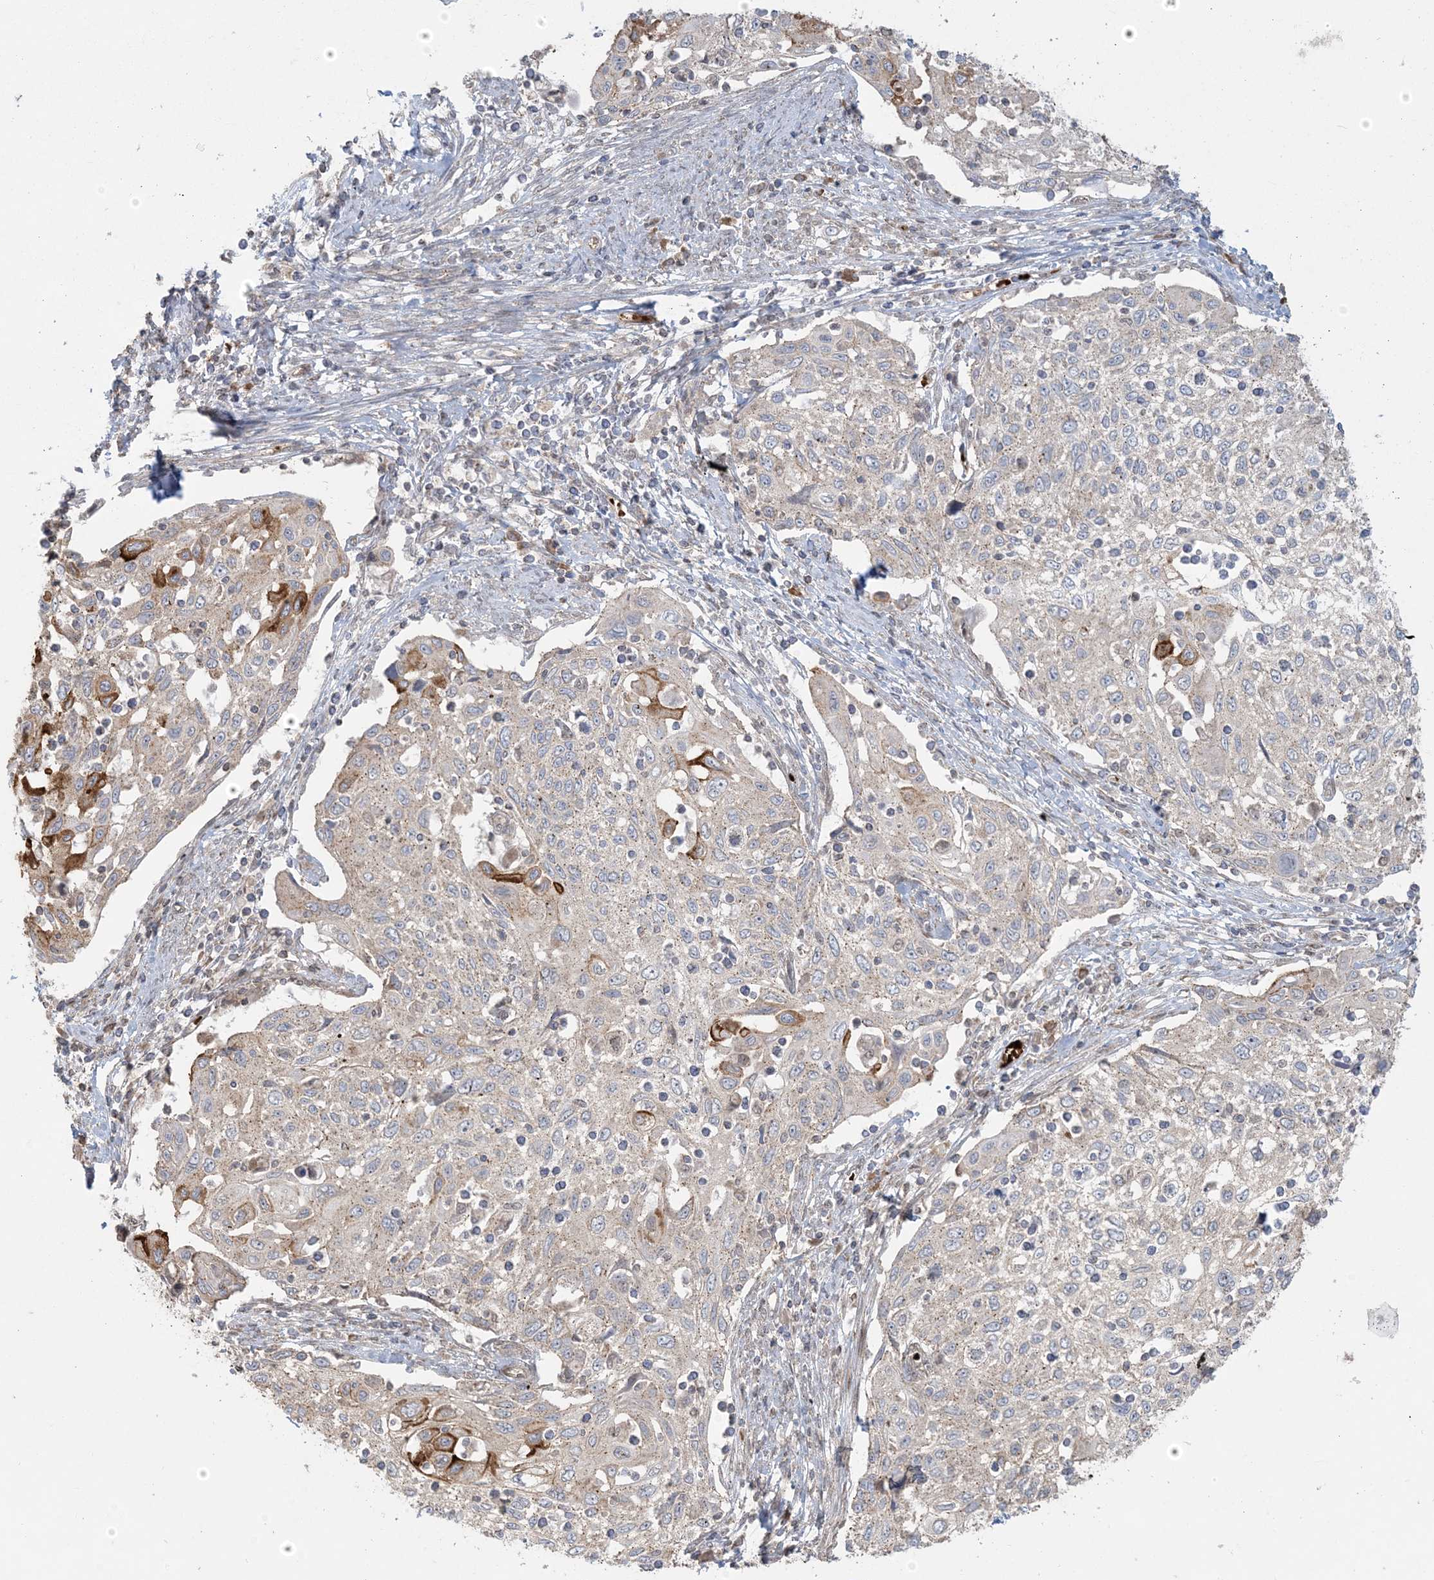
{"staining": {"intensity": "moderate", "quantity": "<25%", "location": "cytoplasmic/membranous"}, "tissue": "cervical cancer", "cell_type": "Tumor cells", "image_type": "cancer", "snomed": [{"axis": "morphology", "description": "Squamous cell carcinoma, NOS"}, {"axis": "topography", "description": "Cervix"}], "caption": "Protein expression analysis of cervical cancer reveals moderate cytoplasmic/membranous staining in approximately <25% of tumor cells.", "gene": "ABCF3", "patient": {"sex": "female", "age": 70}}